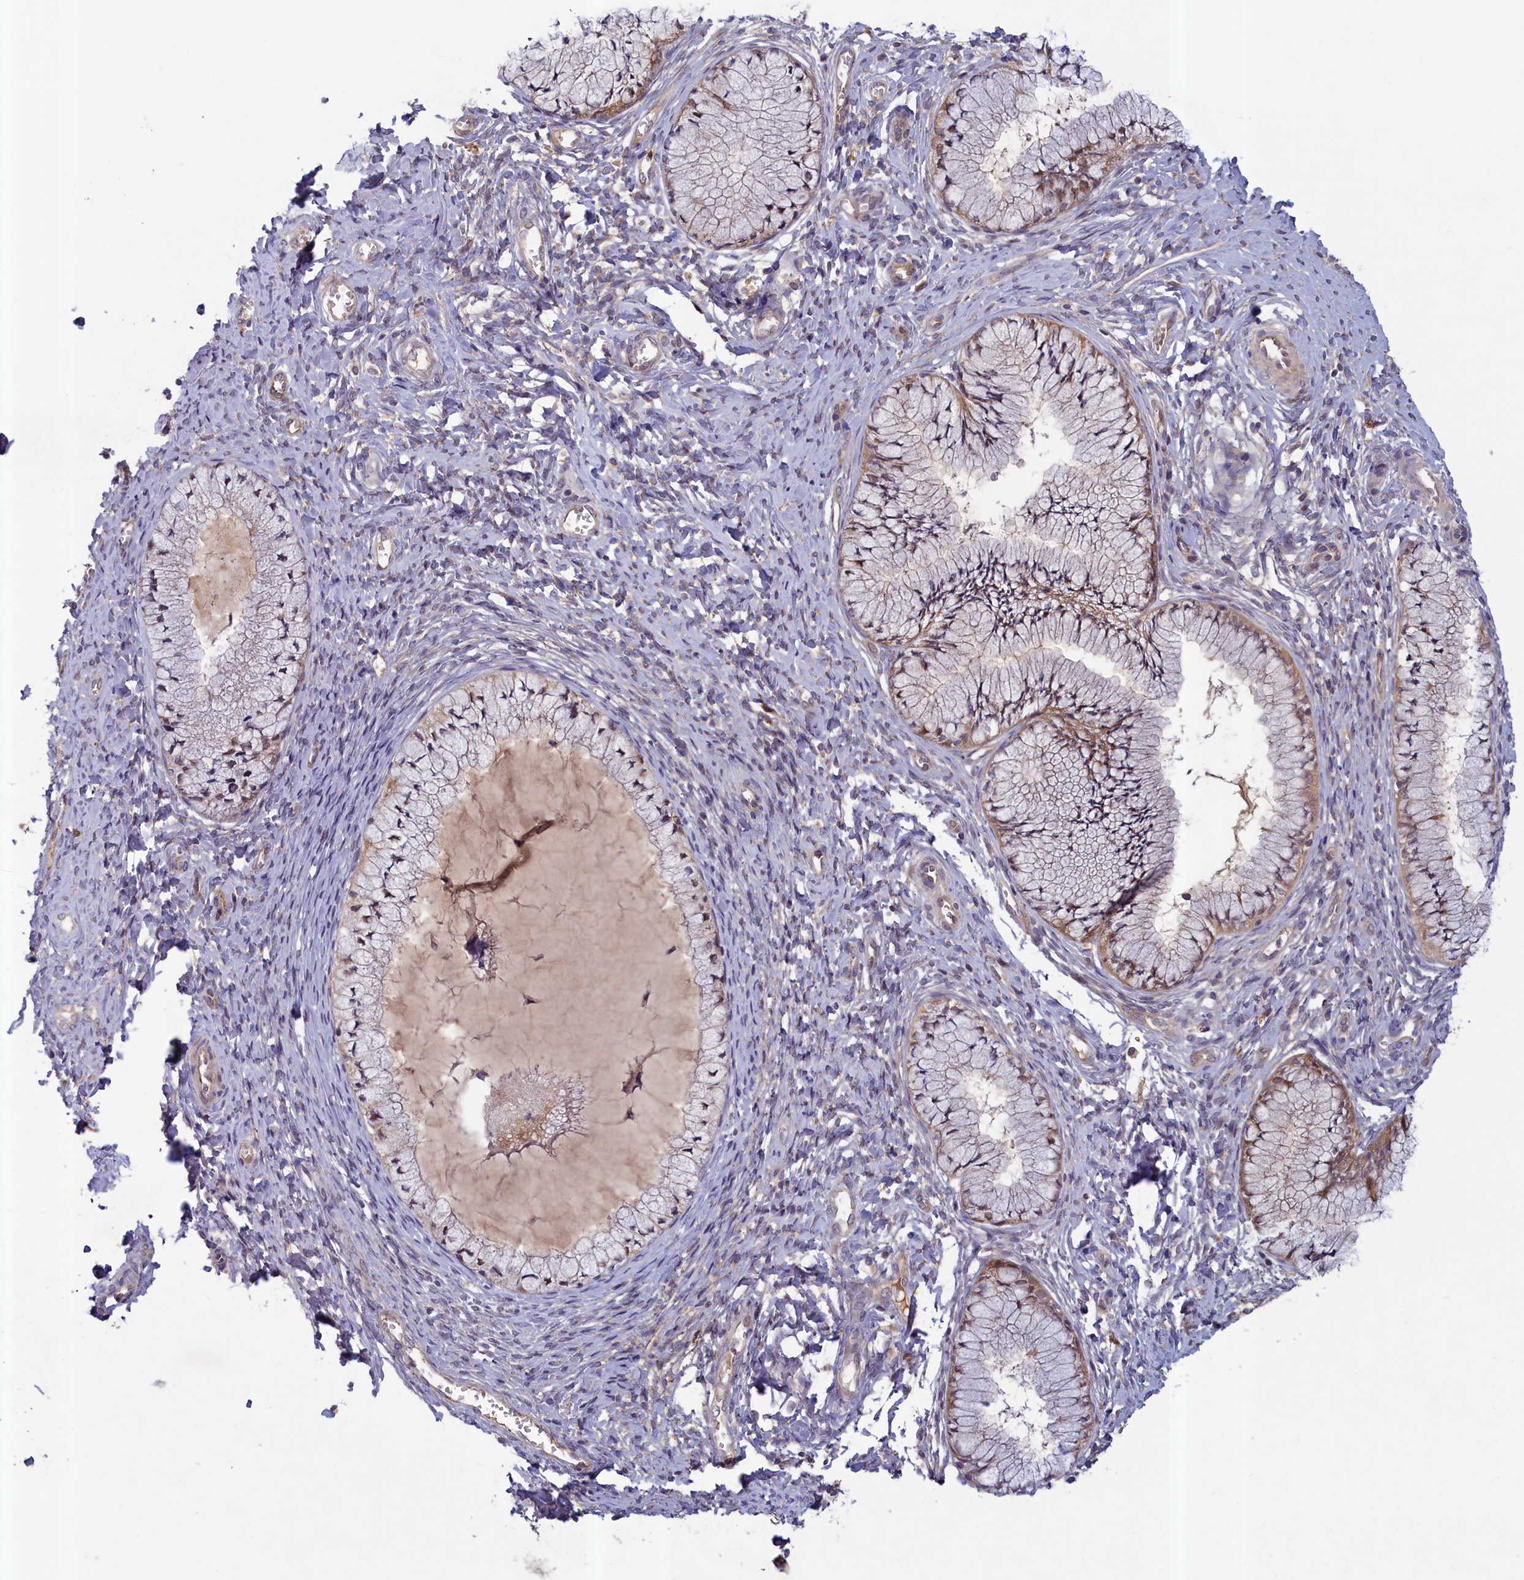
{"staining": {"intensity": "weak", "quantity": "25%-75%", "location": "cytoplasmic/membranous"}, "tissue": "cervix", "cell_type": "Glandular cells", "image_type": "normal", "snomed": [{"axis": "morphology", "description": "Normal tissue, NOS"}, {"axis": "topography", "description": "Cervix"}], "caption": "Glandular cells reveal weak cytoplasmic/membranous expression in about 25%-75% of cells in benign cervix.", "gene": "NUBP1", "patient": {"sex": "female", "age": 42}}